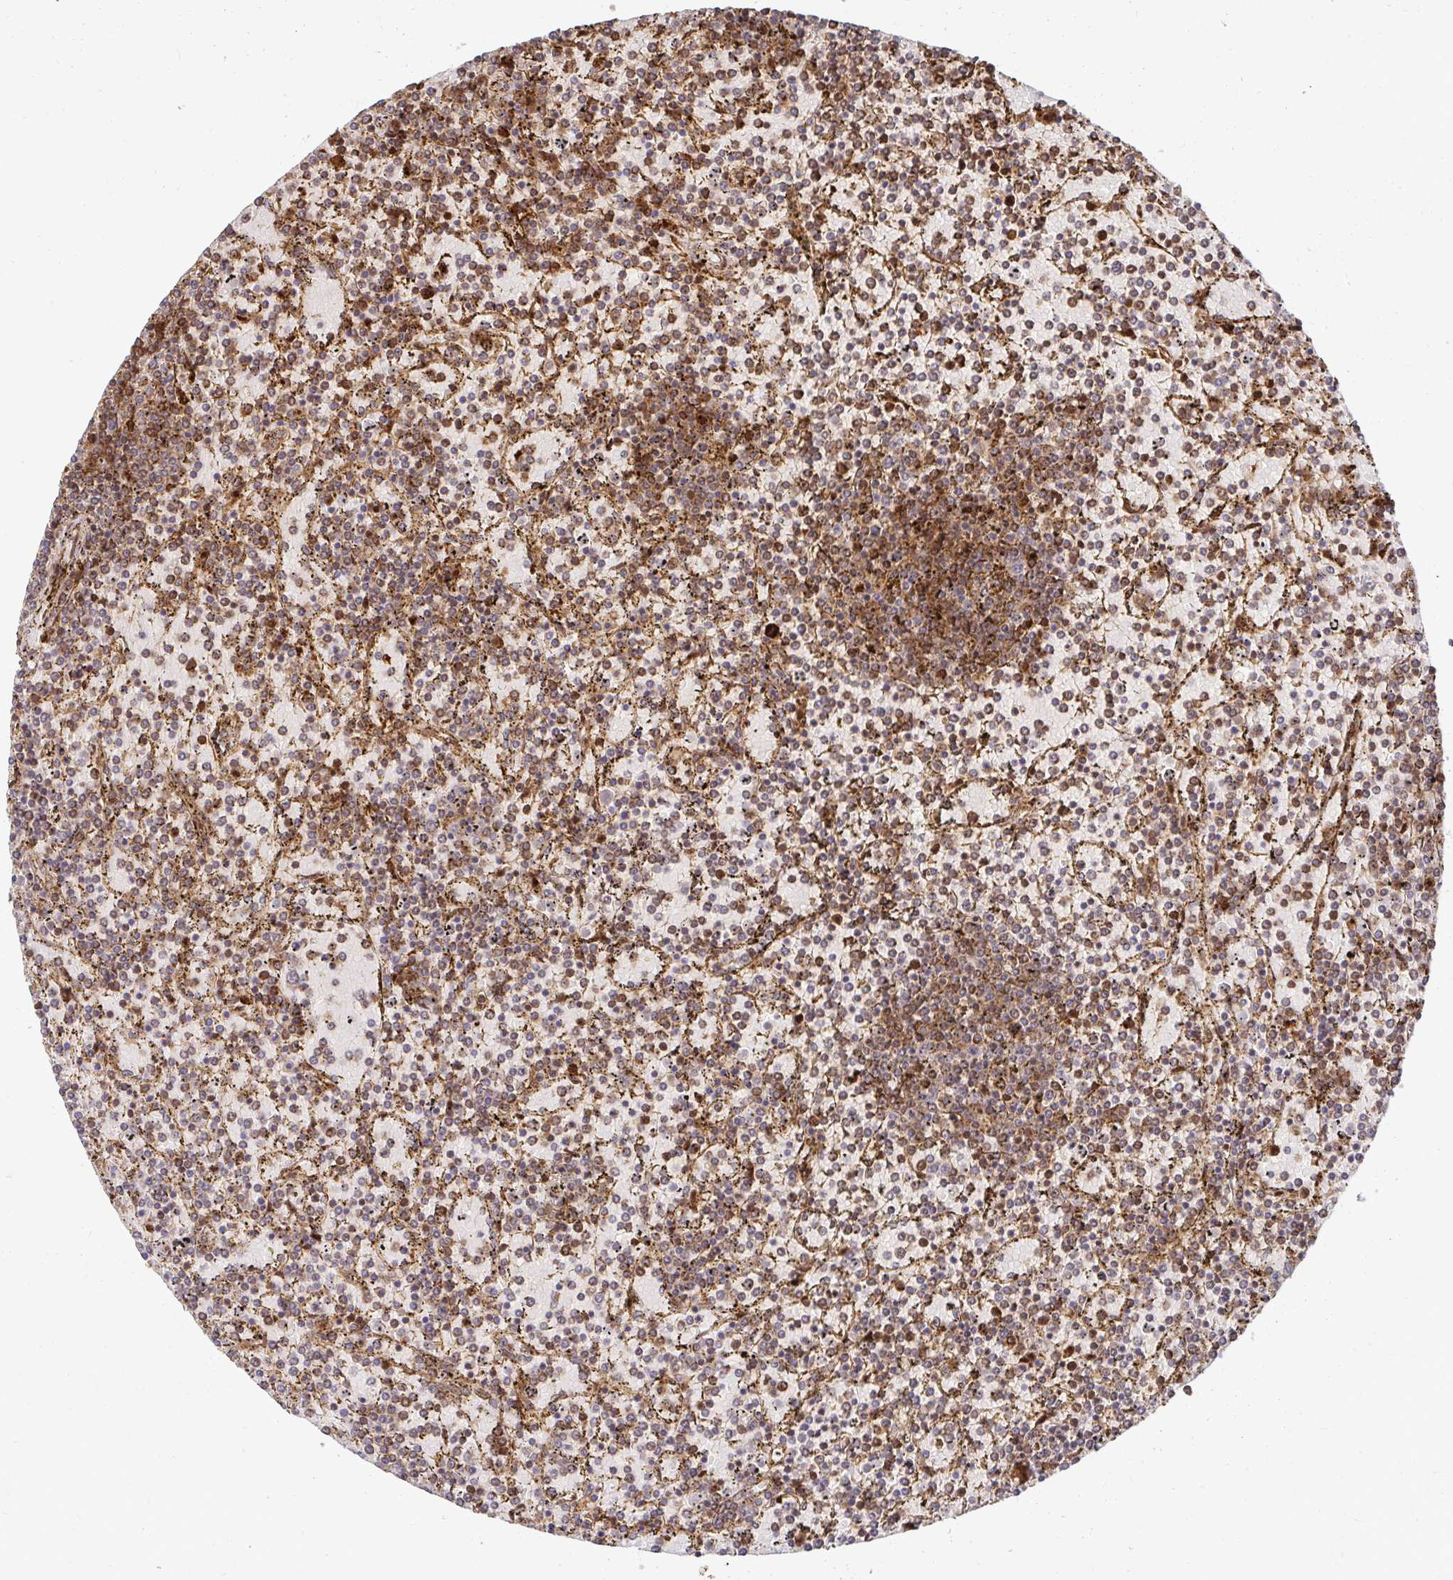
{"staining": {"intensity": "weak", "quantity": "<25%", "location": "cytoplasmic/membranous,nuclear"}, "tissue": "lymphoma", "cell_type": "Tumor cells", "image_type": "cancer", "snomed": [{"axis": "morphology", "description": "Malignant lymphoma, non-Hodgkin's type, Low grade"}, {"axis": "topography", "description": "Spleen"}], "caption": "Immunohistochemical staining of human lymphoma exhibits no significant positivity in tumor cells. Nuclei are stained in blue.", "gene": "PSMA4", "patient": {"sex": "female", "age": 77}}